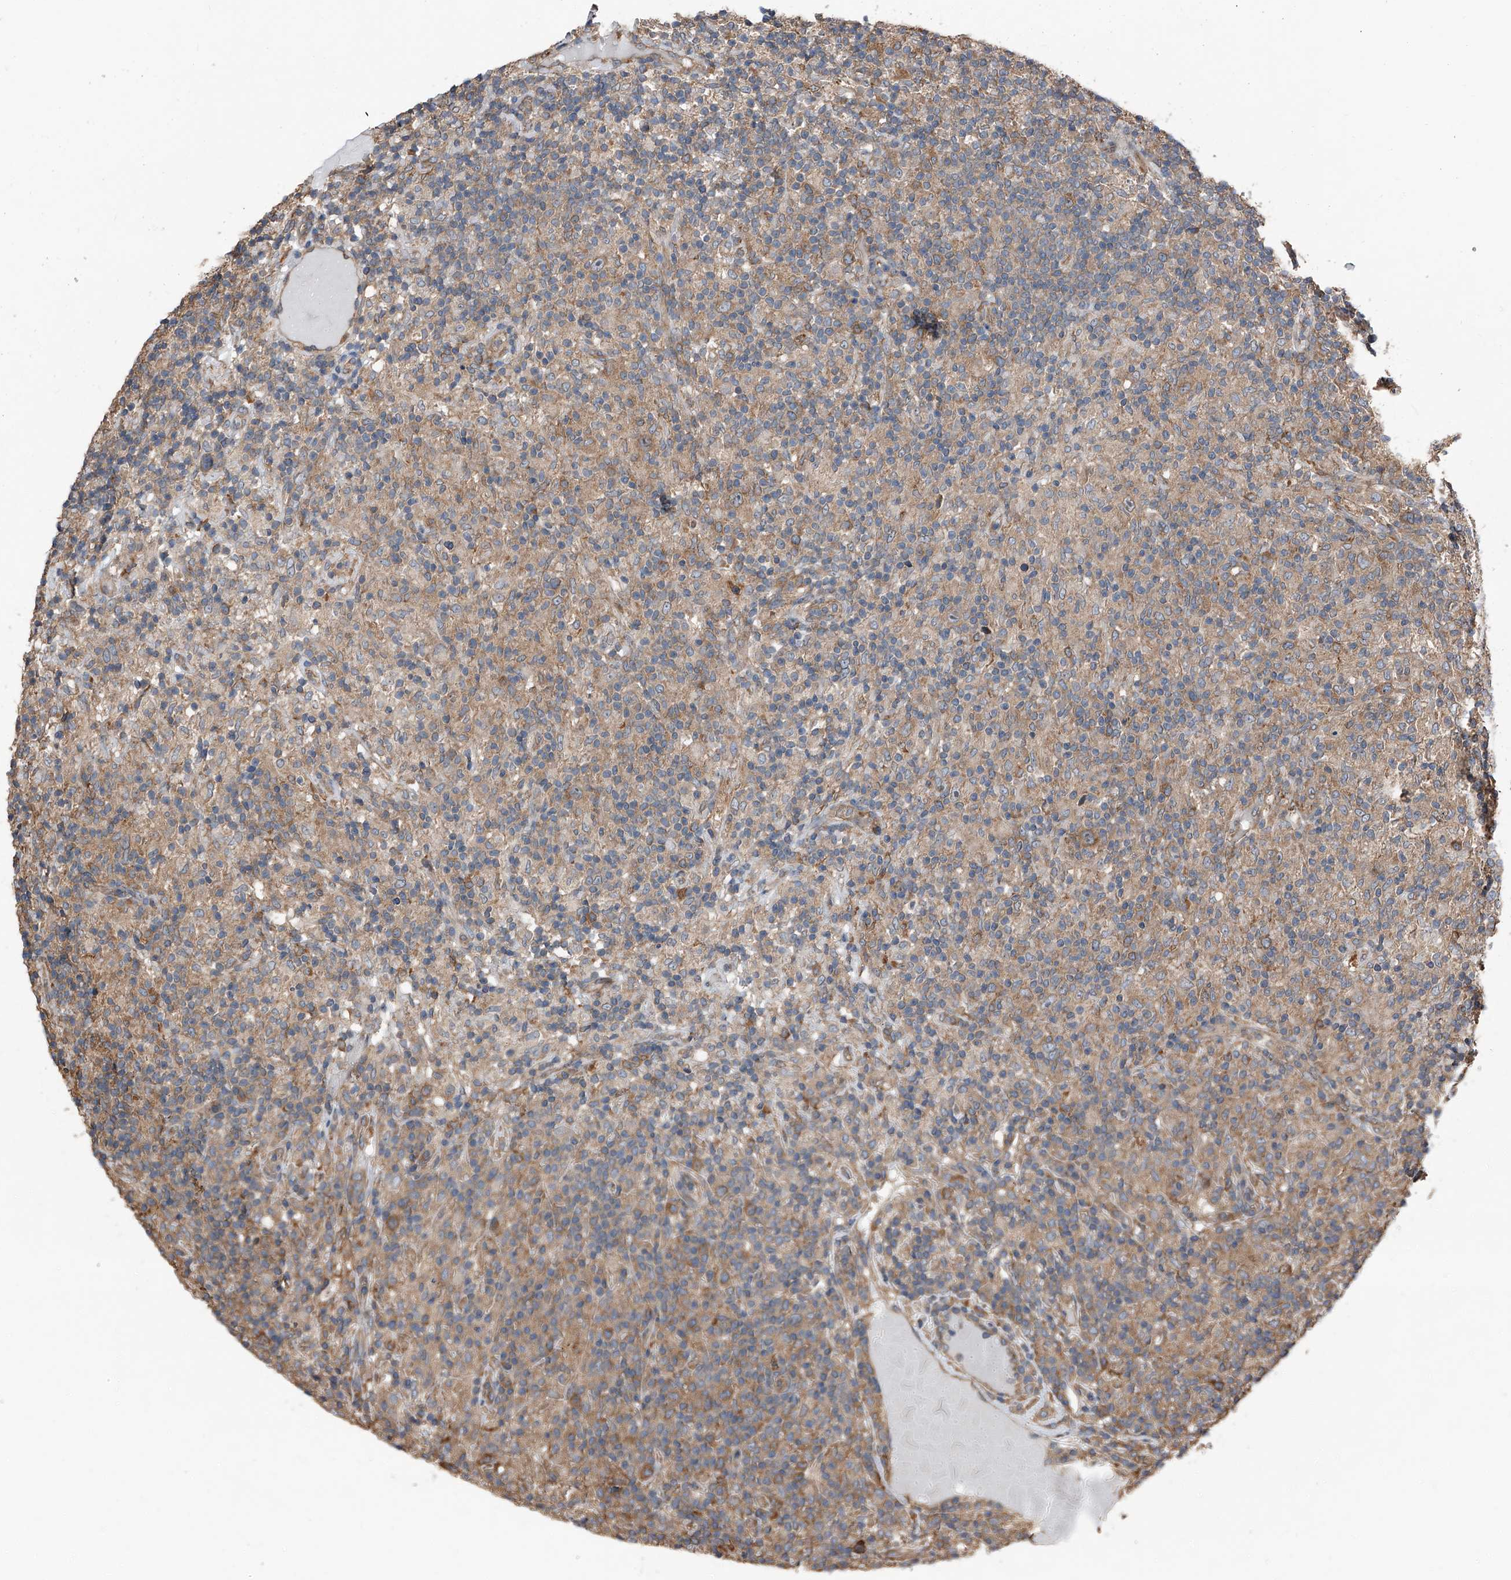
{"staining": {"intensity": "weak", "quantity": ">75%", "location": "cytoplasmic/membranous"}, "tissue": "lymphoma", "cell_type": "Tumor cells", "image_type": "cancer", "snomed": [{"axis": "morphology", "description": "Hodgkin's disease, NOS"}, {"axis": "topography", "description": "Lymph node"}], "caption": "Immunohistochemical staining of Hodgkin's disease reveals weak cytoplasmic/membranous protein staining in approximately >75% of tumor cells. The staining was performed using DAB (3,3'-diaminobenzidine) to visualize the protein expression in brown, while the nuclei were stained in blue with hematoxylin (Magnification: 20x).", "gene": "KCNJ2", "patient": {"sex": "male", "age": 70}}